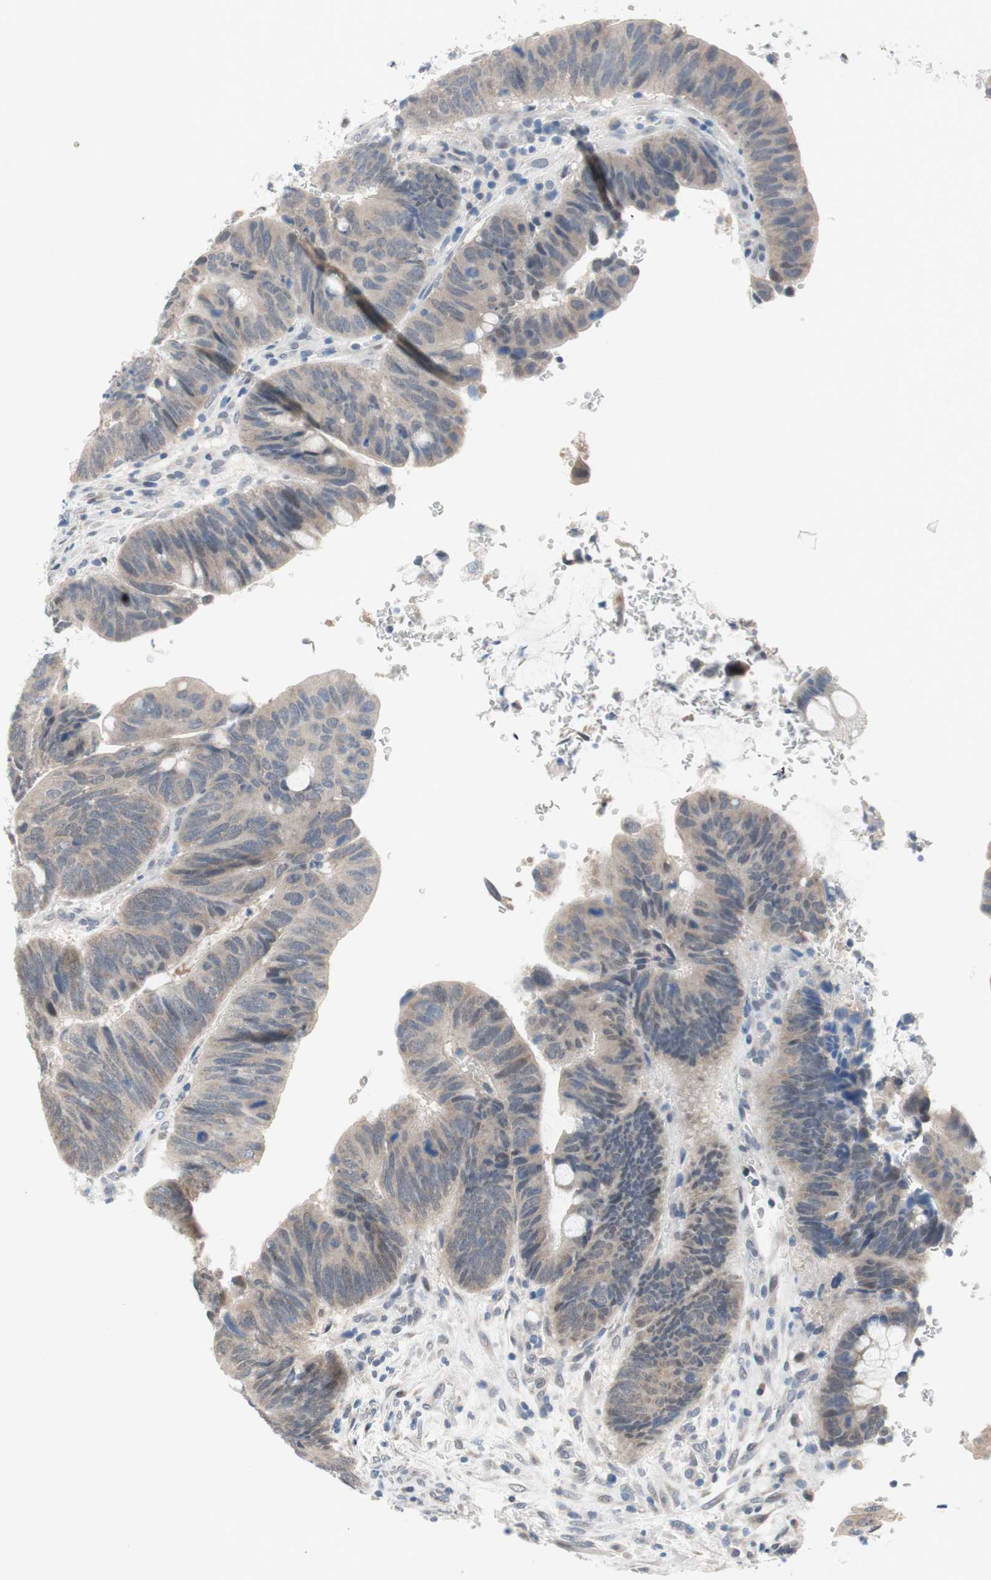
{"staining": {"intensity": "weak", "quantity": "25%-75%", "location": "cytoplasmic/membranous"}, "tissue": "colorectal cancer", "cell_type": "Tumor cells", "image_type": "cancer", "snomed": [{"axis": "morphology", "description": "Normal tissue, NOS"}, {"axis": "morphology", "description": "Adenocarcinoma, NOS"}, {"axis": "topography", "description": "Rectum"}, {"axis": "topography", "description": "Peripheral nerve tissue"}], "caption": "Immunohistochemical staining of human colorectal cancer (adenocarcinoma) demonstrates weak cytoplasmic/membranous protein expression in approximately 25%-75% of tumor cells.", "gene": "GRHL1", "patient": {"sex": "male", "age": 92}}